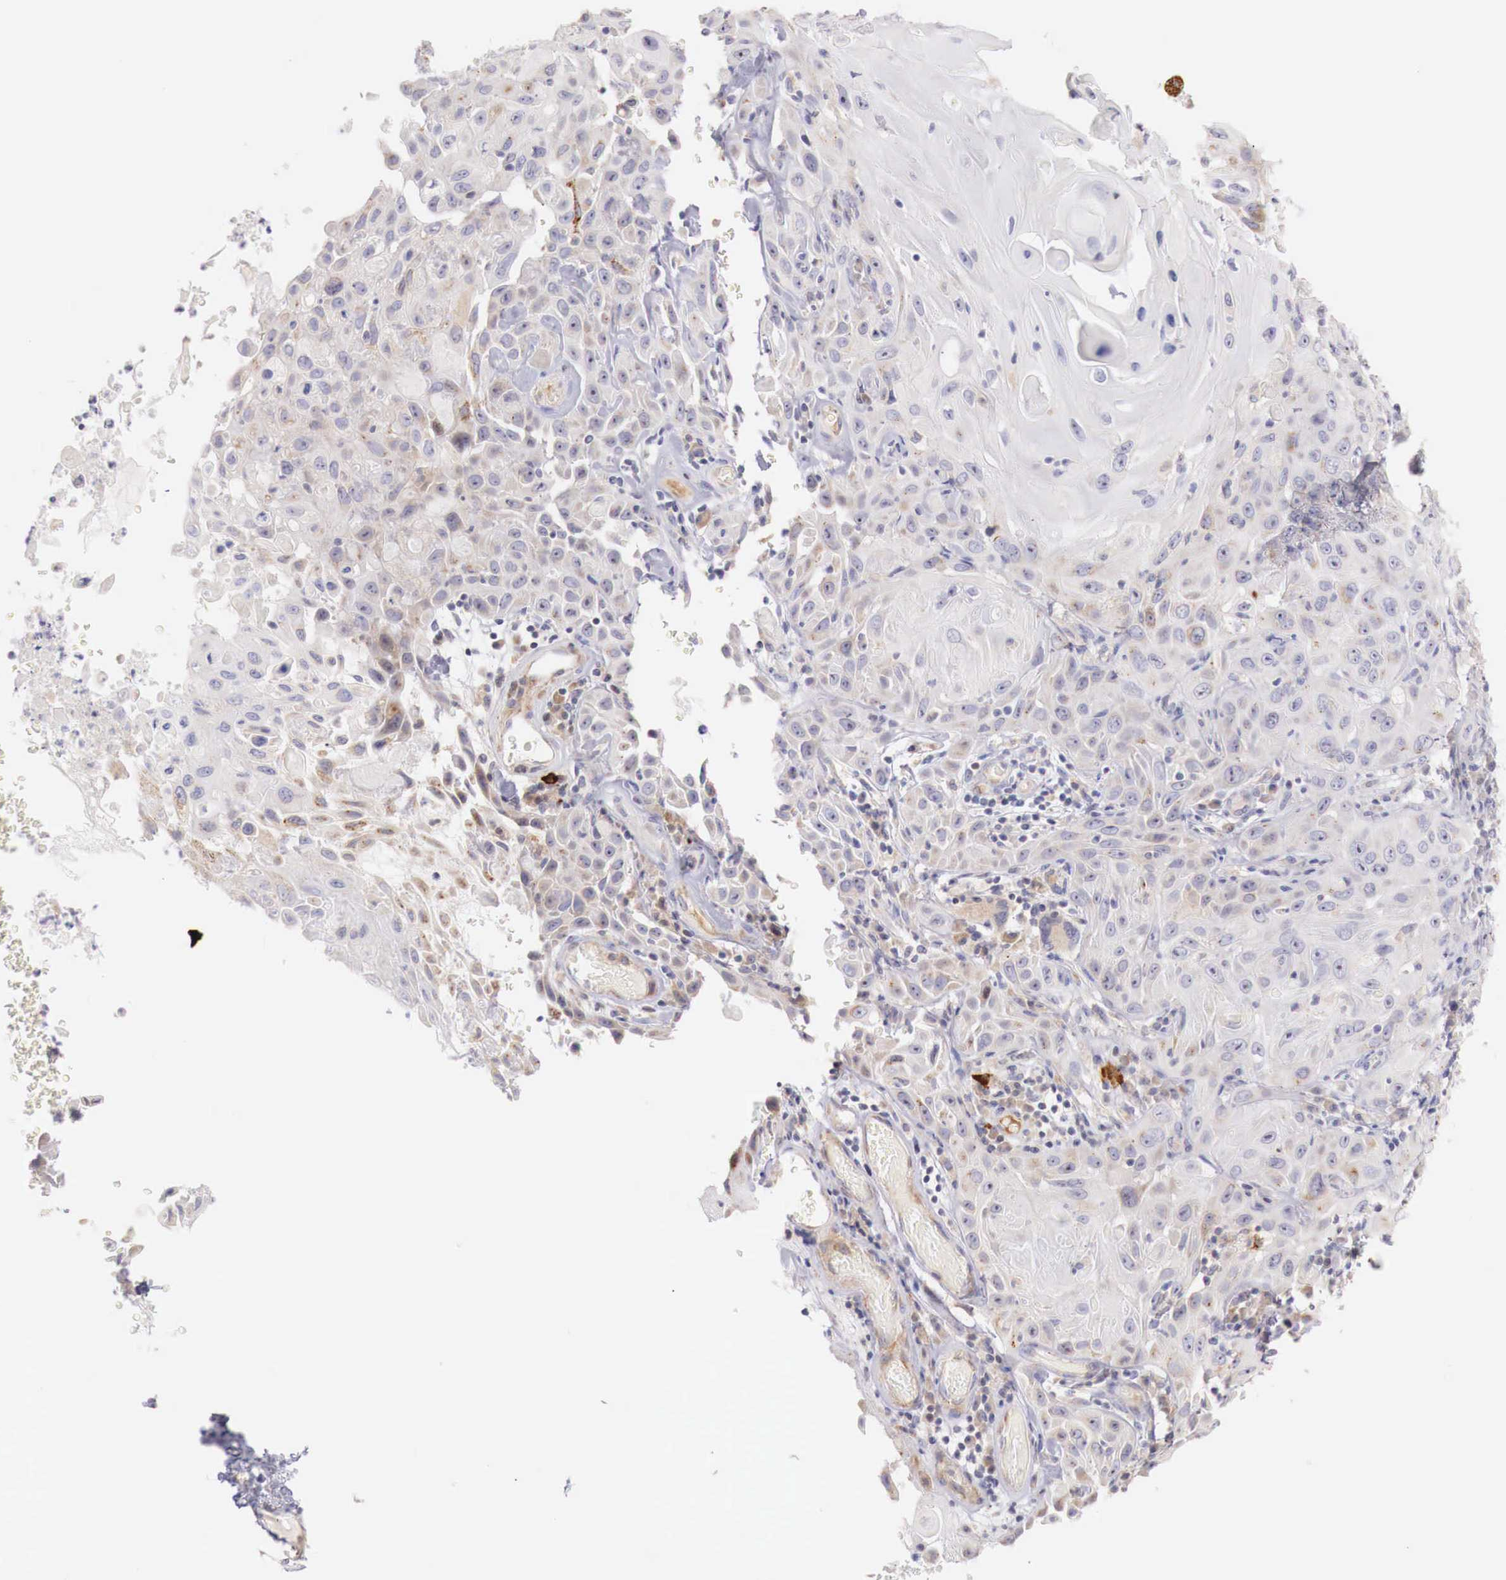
{"staining": {"intensity": "weak", "quantity": "<25%", "location": "cytoplasmic/membranous"}, "tissue": "skin cancer", "cell_type": "Tumor cells", "image_type": "cancer", "snomed": [{"axis": "morphology", "description": "Squamous cell carcinoma, NOS"}, {"axis": "topography", "description": "Skin"}], "caption": "This is a micrograph of IHC staining of skin cancer, which shows no staining in tumor cells.", "gene": "CLCN5", "patient": {"sex": "male", "age": 84}}